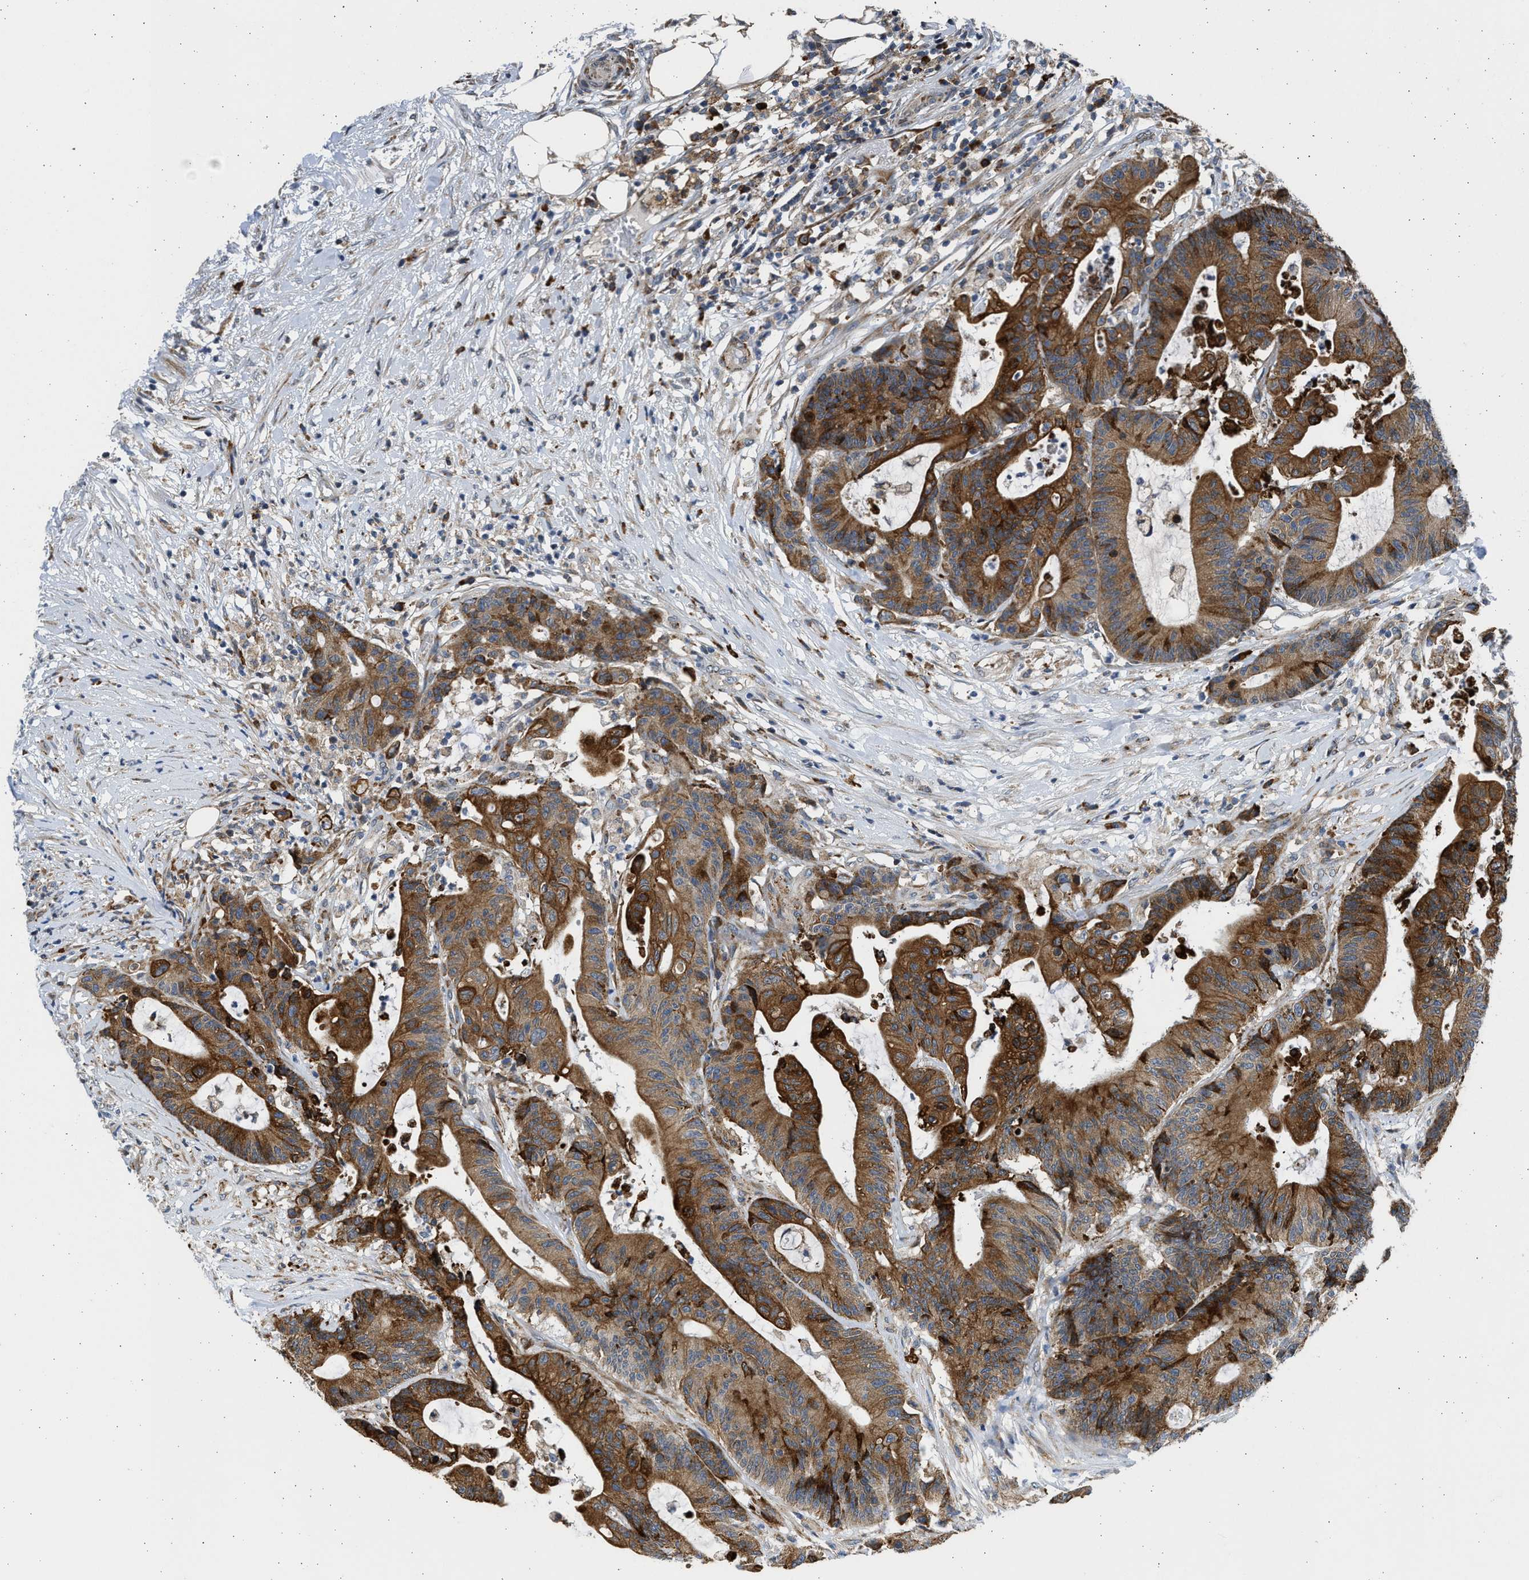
{"staining": {"intensity": "strong", "quantity": ">75%", "location": "cytoplasmic/membranous"}, "tissue": "colorectal cancer", "cell_type": "Tumor cells", "image_type": "cancer", "snomed": [{"axis": "morphology", "description": "Adenocarcinoma, NOS"}, {"axis": "topography", "description": "Colon"}], "caption": "An image of colorectal cancer stained for a protein shows strong cytoplasmic/membranous brown staining in tumor cells.", "gene": "PLD2", "patient": {"sex": "female", "age": 84}}